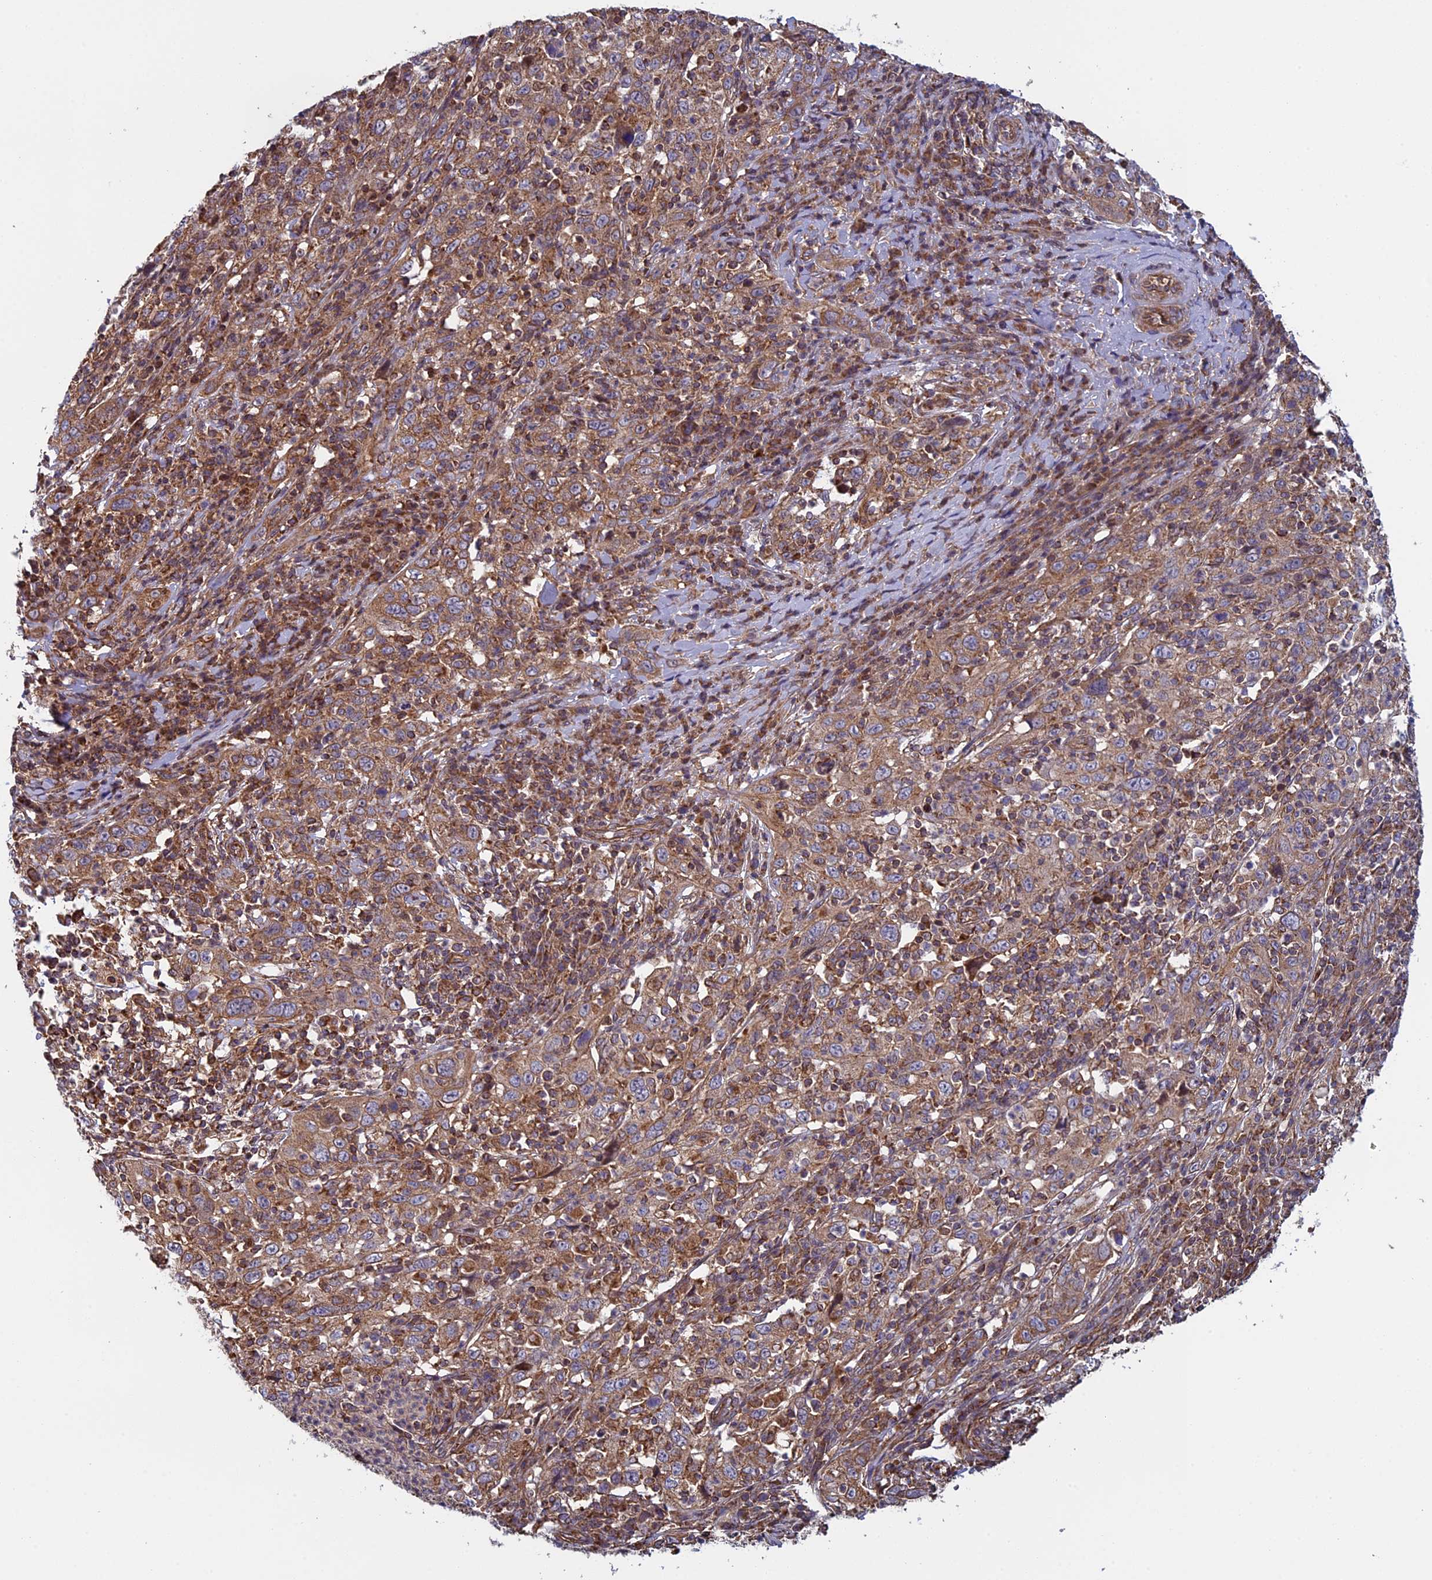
{"staining": {"intensity": "moderate", "quantity": ">75%", "location": "cytoplasmic/membranous"}, "tissue": "cervical cancer", "cell_type": "Tumor cells", "image_type": "cancer", "snomed": [{"axis": "morphology", "description": "Squamous cell carcinoma, NOS"}, {"axis": "topography", "description": "Cervix"}], "caption": "Protein expression analysis of cervical squamous cell carcinoma shows moderate cytoplasmic/membranous positivity in approximately >75% of tumor cells. Using DAB (brown) and hematoxylin (blue) stains, captured at high magnification using brightfield microscopy.", "gene": "CCDC8", "patient": {"sex": "female", "age": 46}}